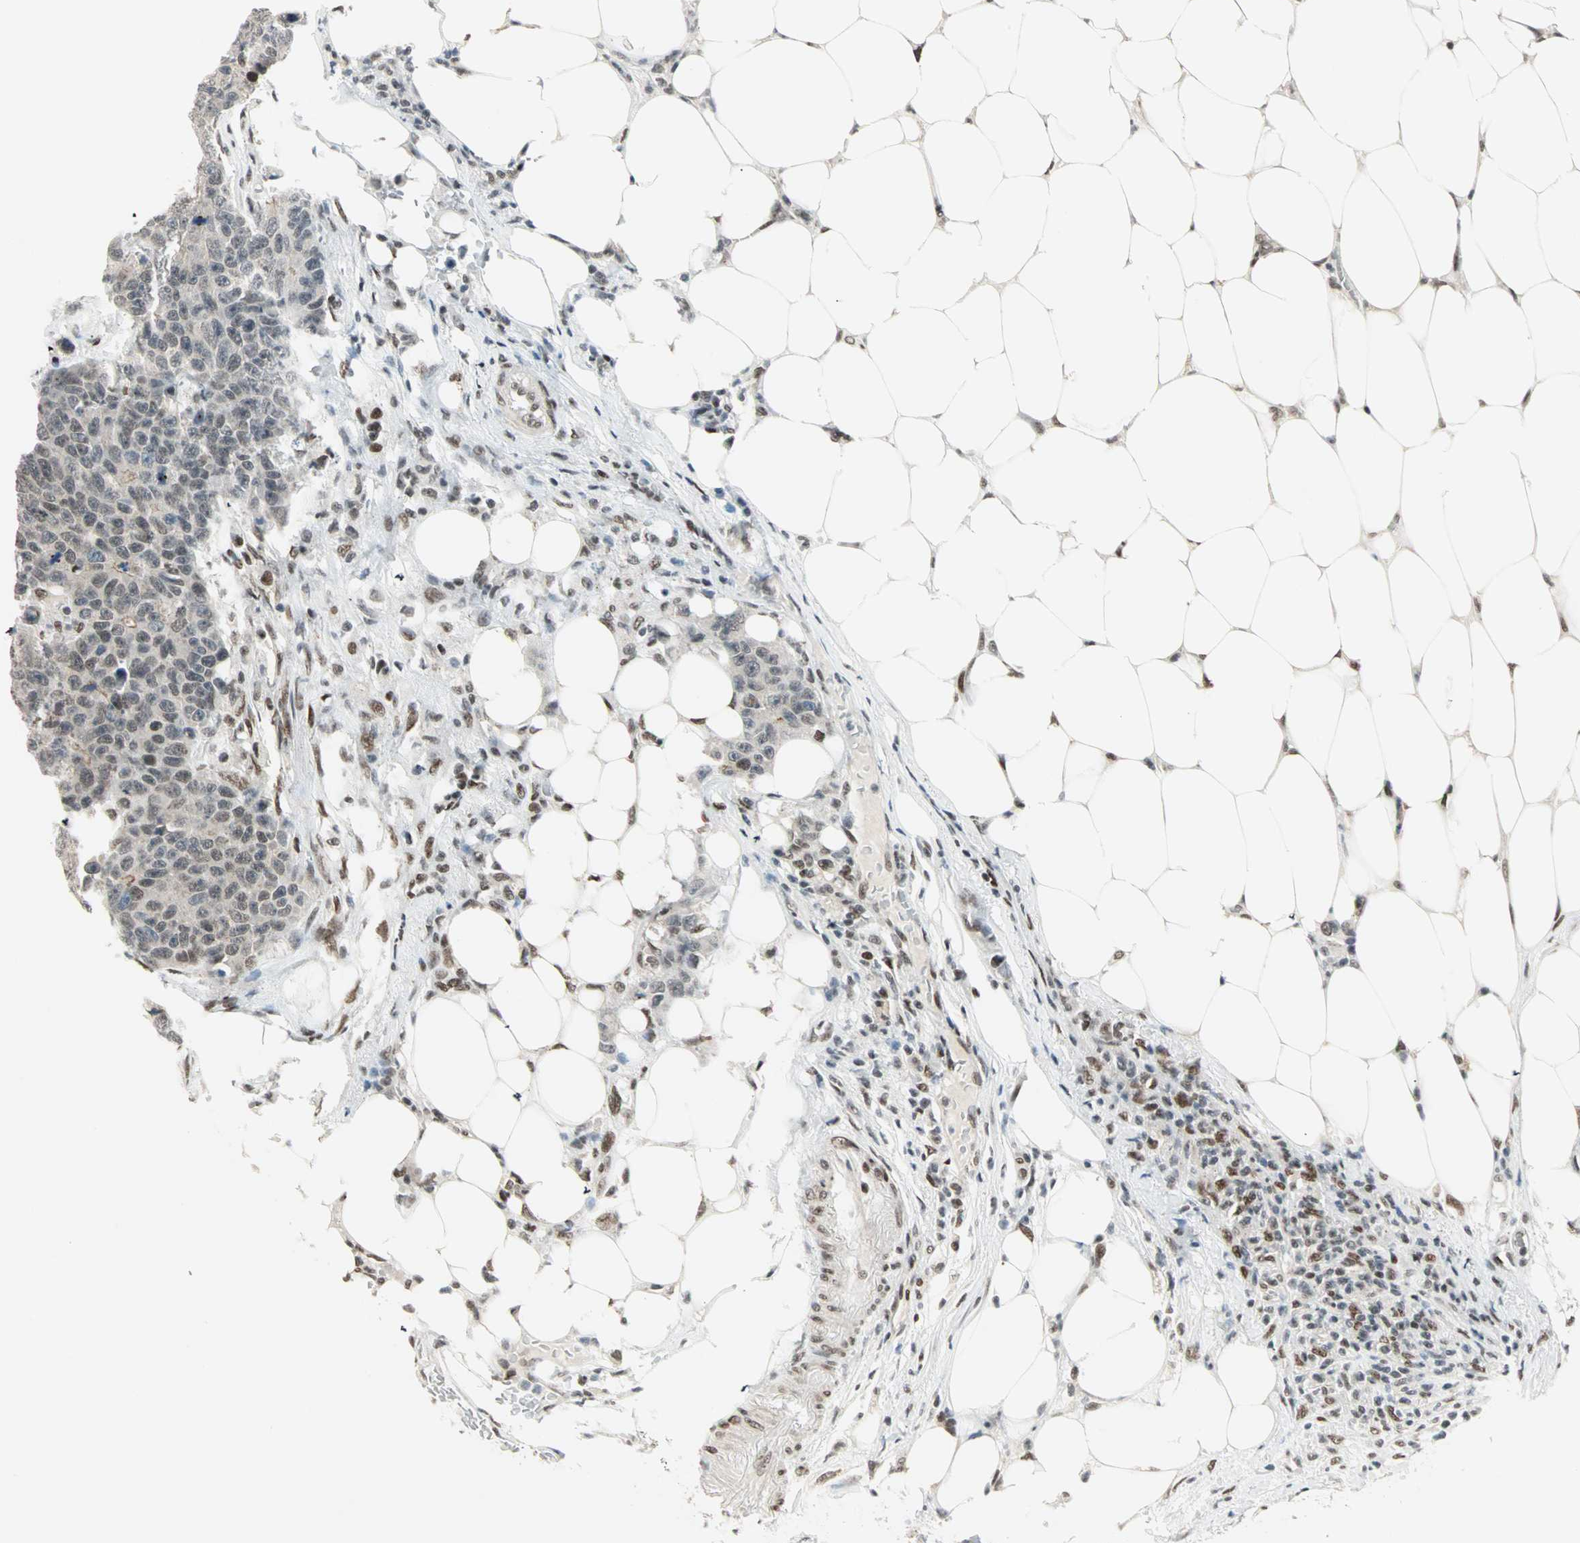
{"staining": {"intensity": "moderate", "quantity": ">75%", "location": "nuclear"}, "tissue": "colorectal cancer", "cell_type": "Tumor cells", "image_type": "cancer", "snomed": [{"axis": "morphology", "description": "Adenocarcinoma, NOS"}, {"axis": "topography", "description": "Colon"}], "caption": "IHC staining of adenocarcinoma (colorectal), which reveals medium levels of moderate nuclear expression in approximately >75% of tumor cells indicating moderate nuclear protein staining. The staining was performed using DAB (3,3'-diaminobenzidine) (brown) for protein detection and nuclei were counterstained in hematoxylin (blue).", "gene": "BLM", "patient": {"sex": "female", "age": 86}}